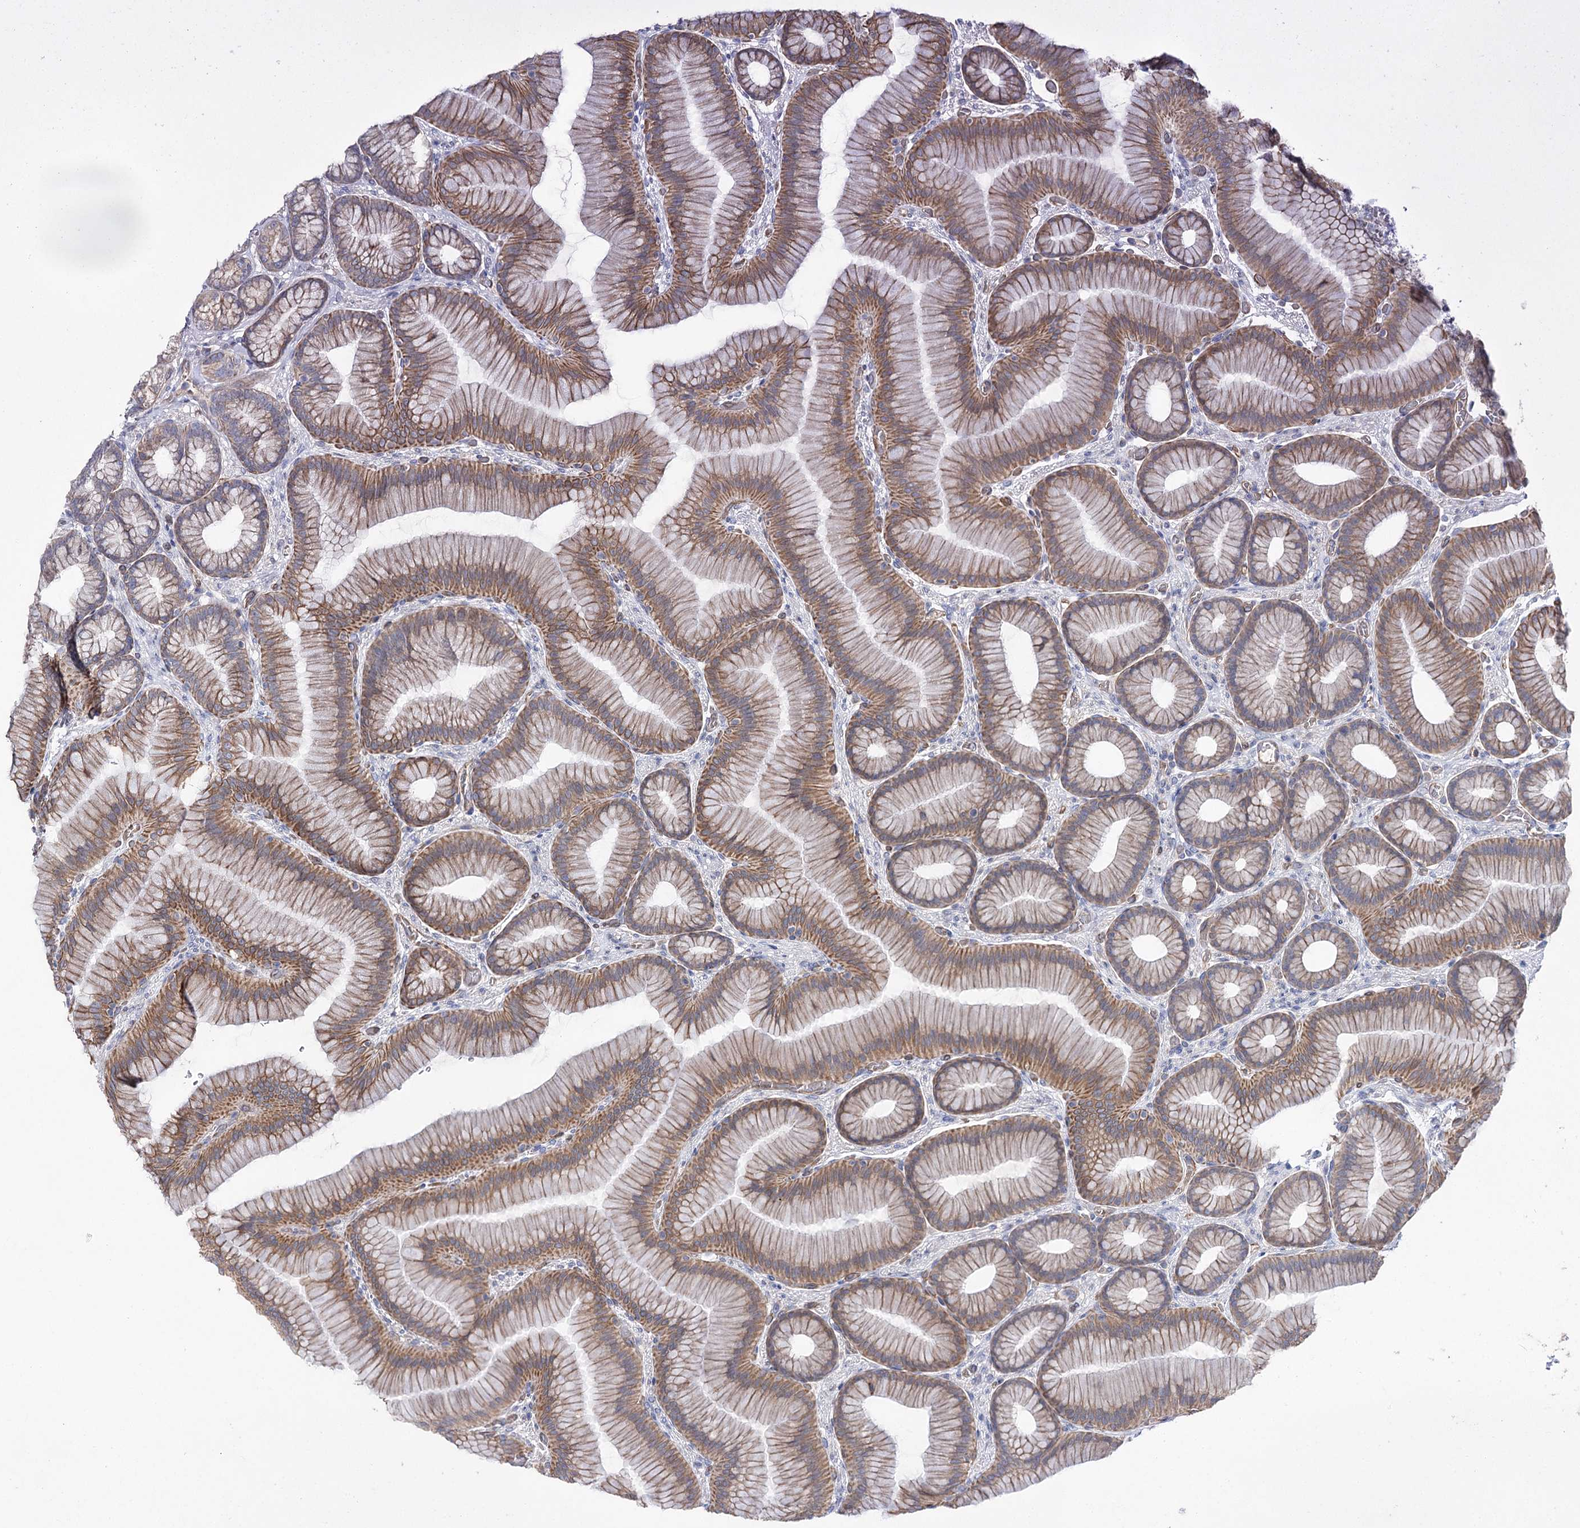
{"staining": {"intensity": "moderate", "quantity": "25%-75%", "location": "cytoplasmic/membranous"}, "tissue": "stomach", "cell_type": "Glandular cells", "image_type": "normal", "snomed": [{"axis": "morphology", "description": "Normal tissue, NOS"}, {"axis": "morphology", "description": "Adenocarcinoma, NOS"}, {"axis": "morphology", "description": "Adenocarcinoma, High grade"}, {"axis": "topography", "description": "Stomach, upper"}, {"axis": "topography", "description": "Stomach"}], "caption": "The micrograph demonstrates staining of normal stomach, revealing moderate cytoplasmic/membranous protein positivity (brown color) within glandular cells.", "gene": "LRRC14B", "patient": {"sex": "female", "age": 65}}